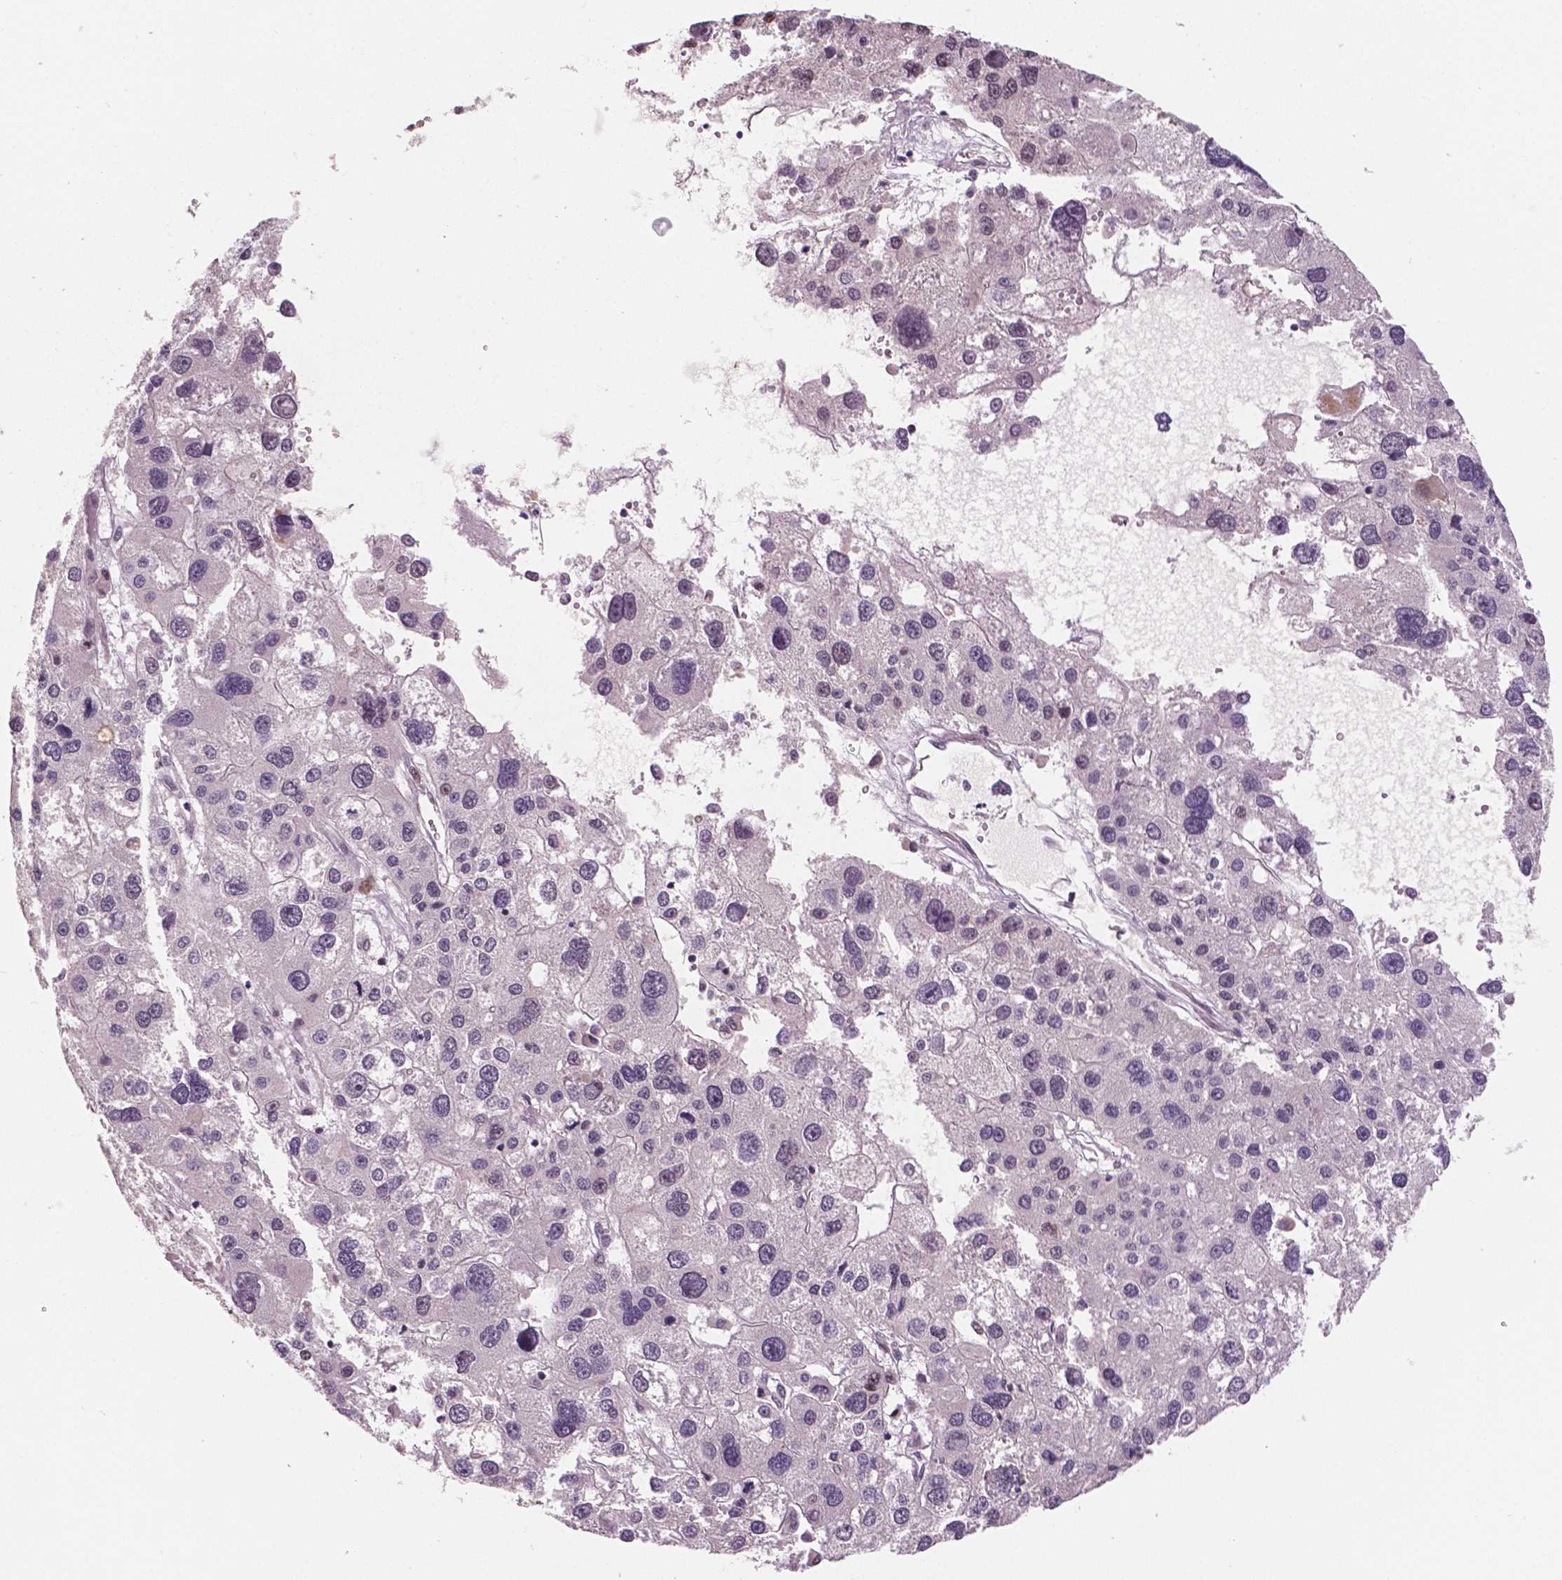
{"staining": {"intensity": "negative", "quantity": "none", "location": "none"}, "tissue": "liver cancer", "cell_type": "Tumor cells", "image_type": "cancer", "snomed": [{"axis": "morphology", "description": "Carcinoma, Hepatocellular, NOS"}, {"axis": "topography", "description": "Liver"}], "caption": "Micrograph shows no significant protein staining in tumor cells of liver cancer.", "gene": "STAT3", "patient": {"sex": "male", "age": 73}}